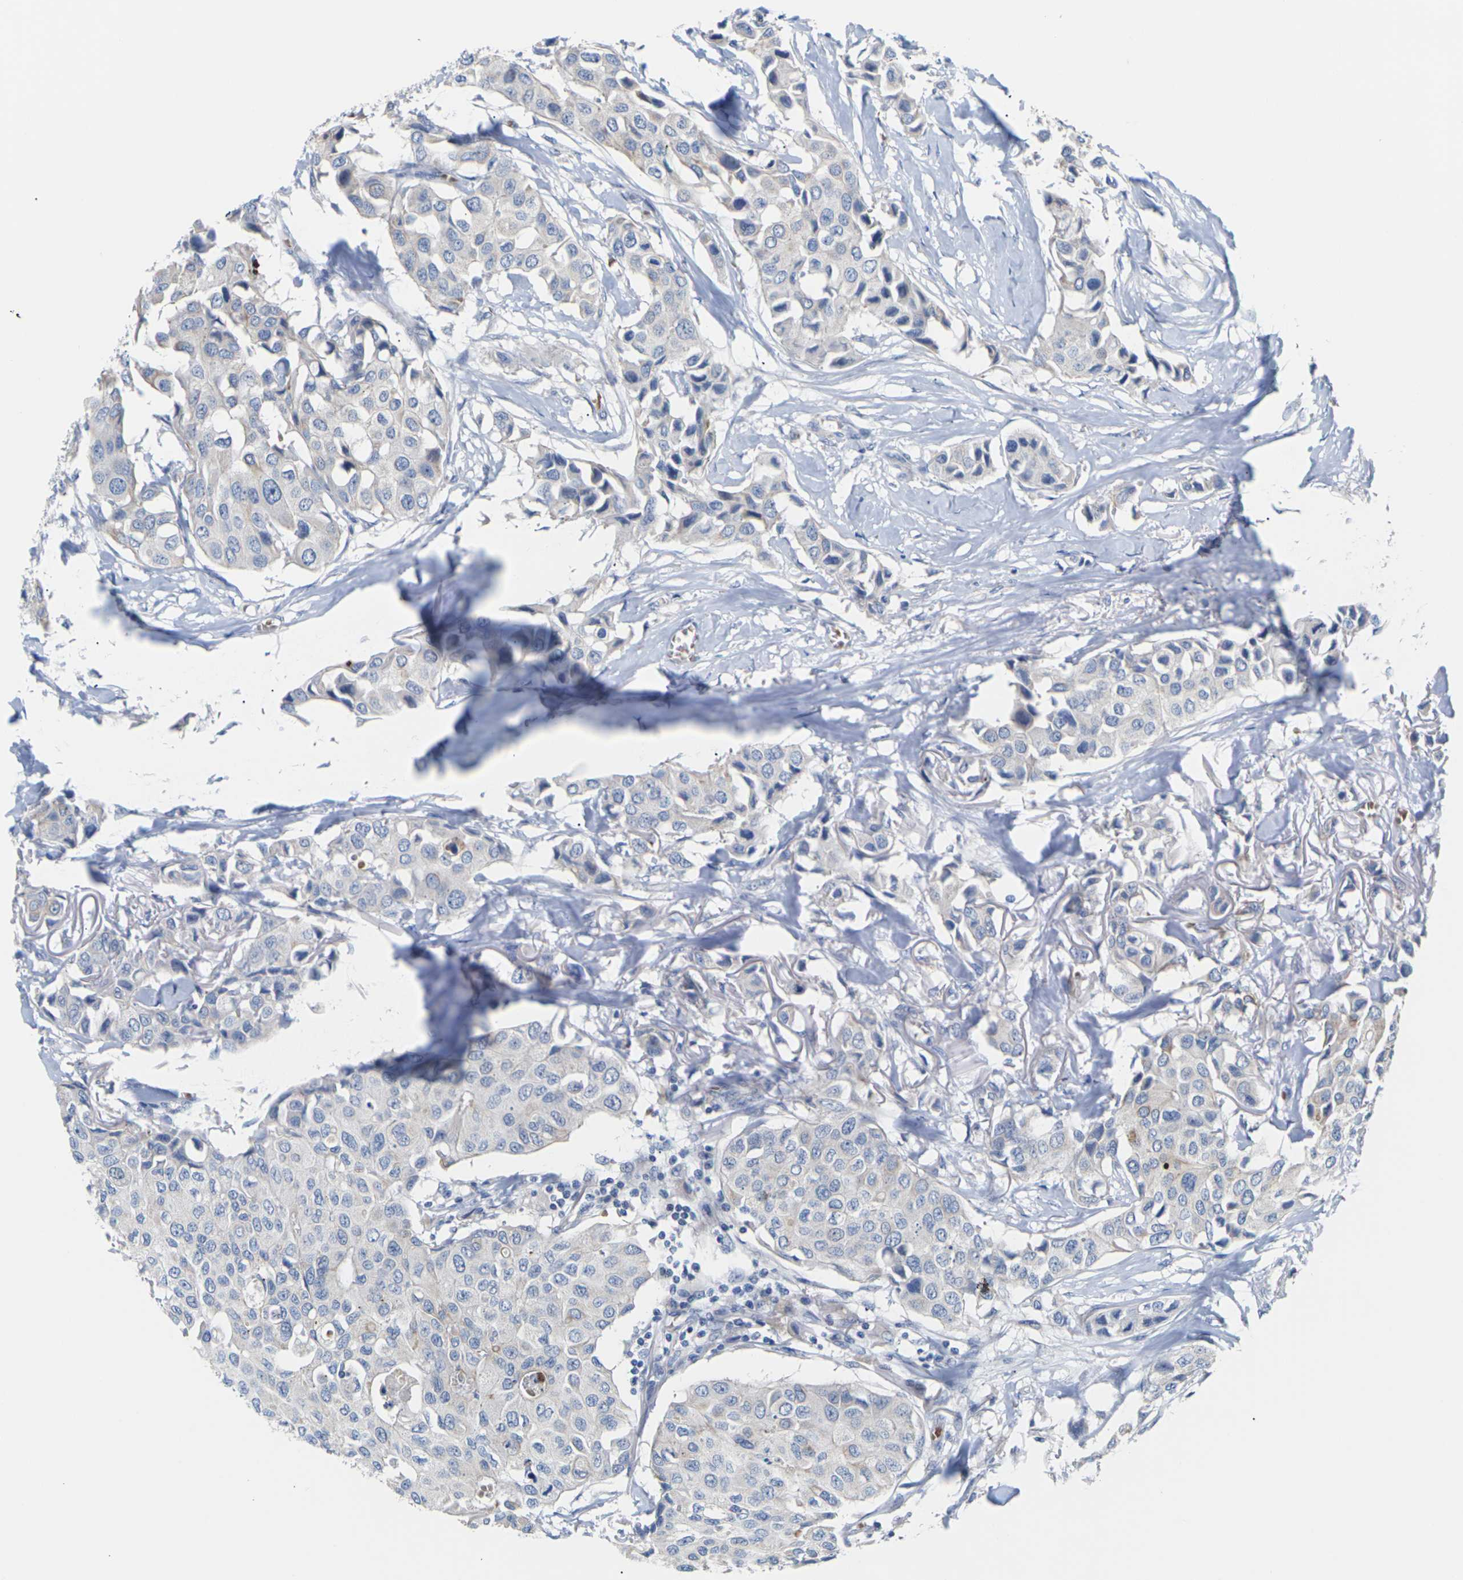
{"staining": {"intensity": "negative", "quantity": "none", "location": "none"}, "tissue": "breast cancer", "cell_type": "Tumor cells", "image_type": "cancer", "snomed": [{"axis": "morphology", "description": "Duct carcinoma"}, {"axis": "topography", "description": "Breast"}], "caption": "This histopathology image is of invasive ductal carcinoma (breast) stained with IHC to label a protein in brown with the nuclei are counter-stained blue. There is no expression in tumor cells.", "gene": "TMCO4", "patient": {"sex": "female", "age": 80}}